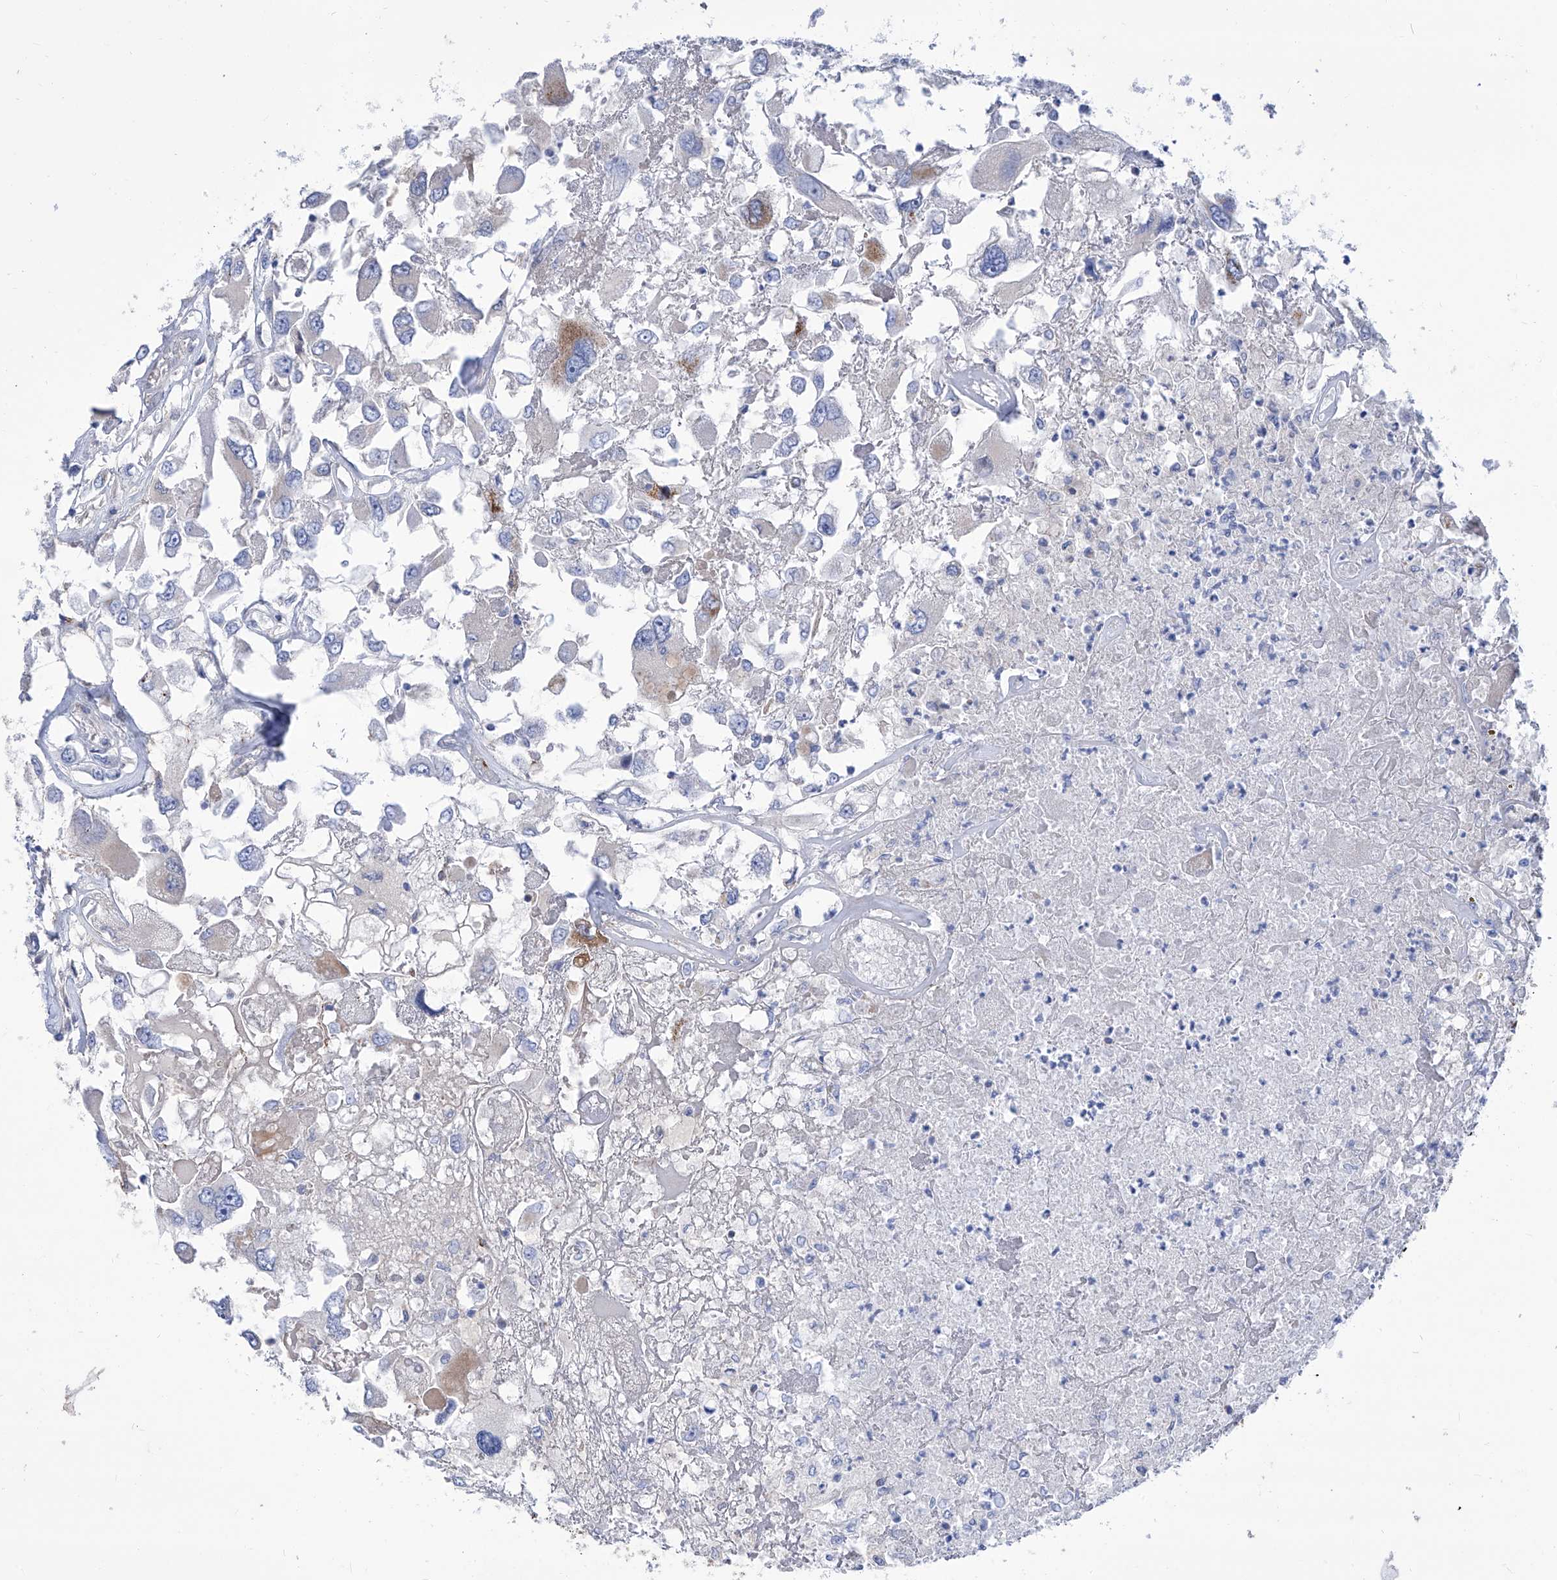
{"staining": {"intensity": "moderate", "quantity": "<25%", "location": "cytoplasmic/membranous"}, "tissue": "renal cancer", "cell_type": "Tumor cells", "image_type": "cancer", "snomed": [{"axis": "morphology", "description": "Adenocarcinoma, NOS"}, {"axis": "topography", "description": "Kidney"}], "caption": "Renal cancer (adenocarcinoma) stained for a protein (brown) displays moderate cytoplasmic/membranous positive staining in about <25% of tumor cells.", "gene": "SRBD1", "patient": {"sex": "female", "age": 52}}